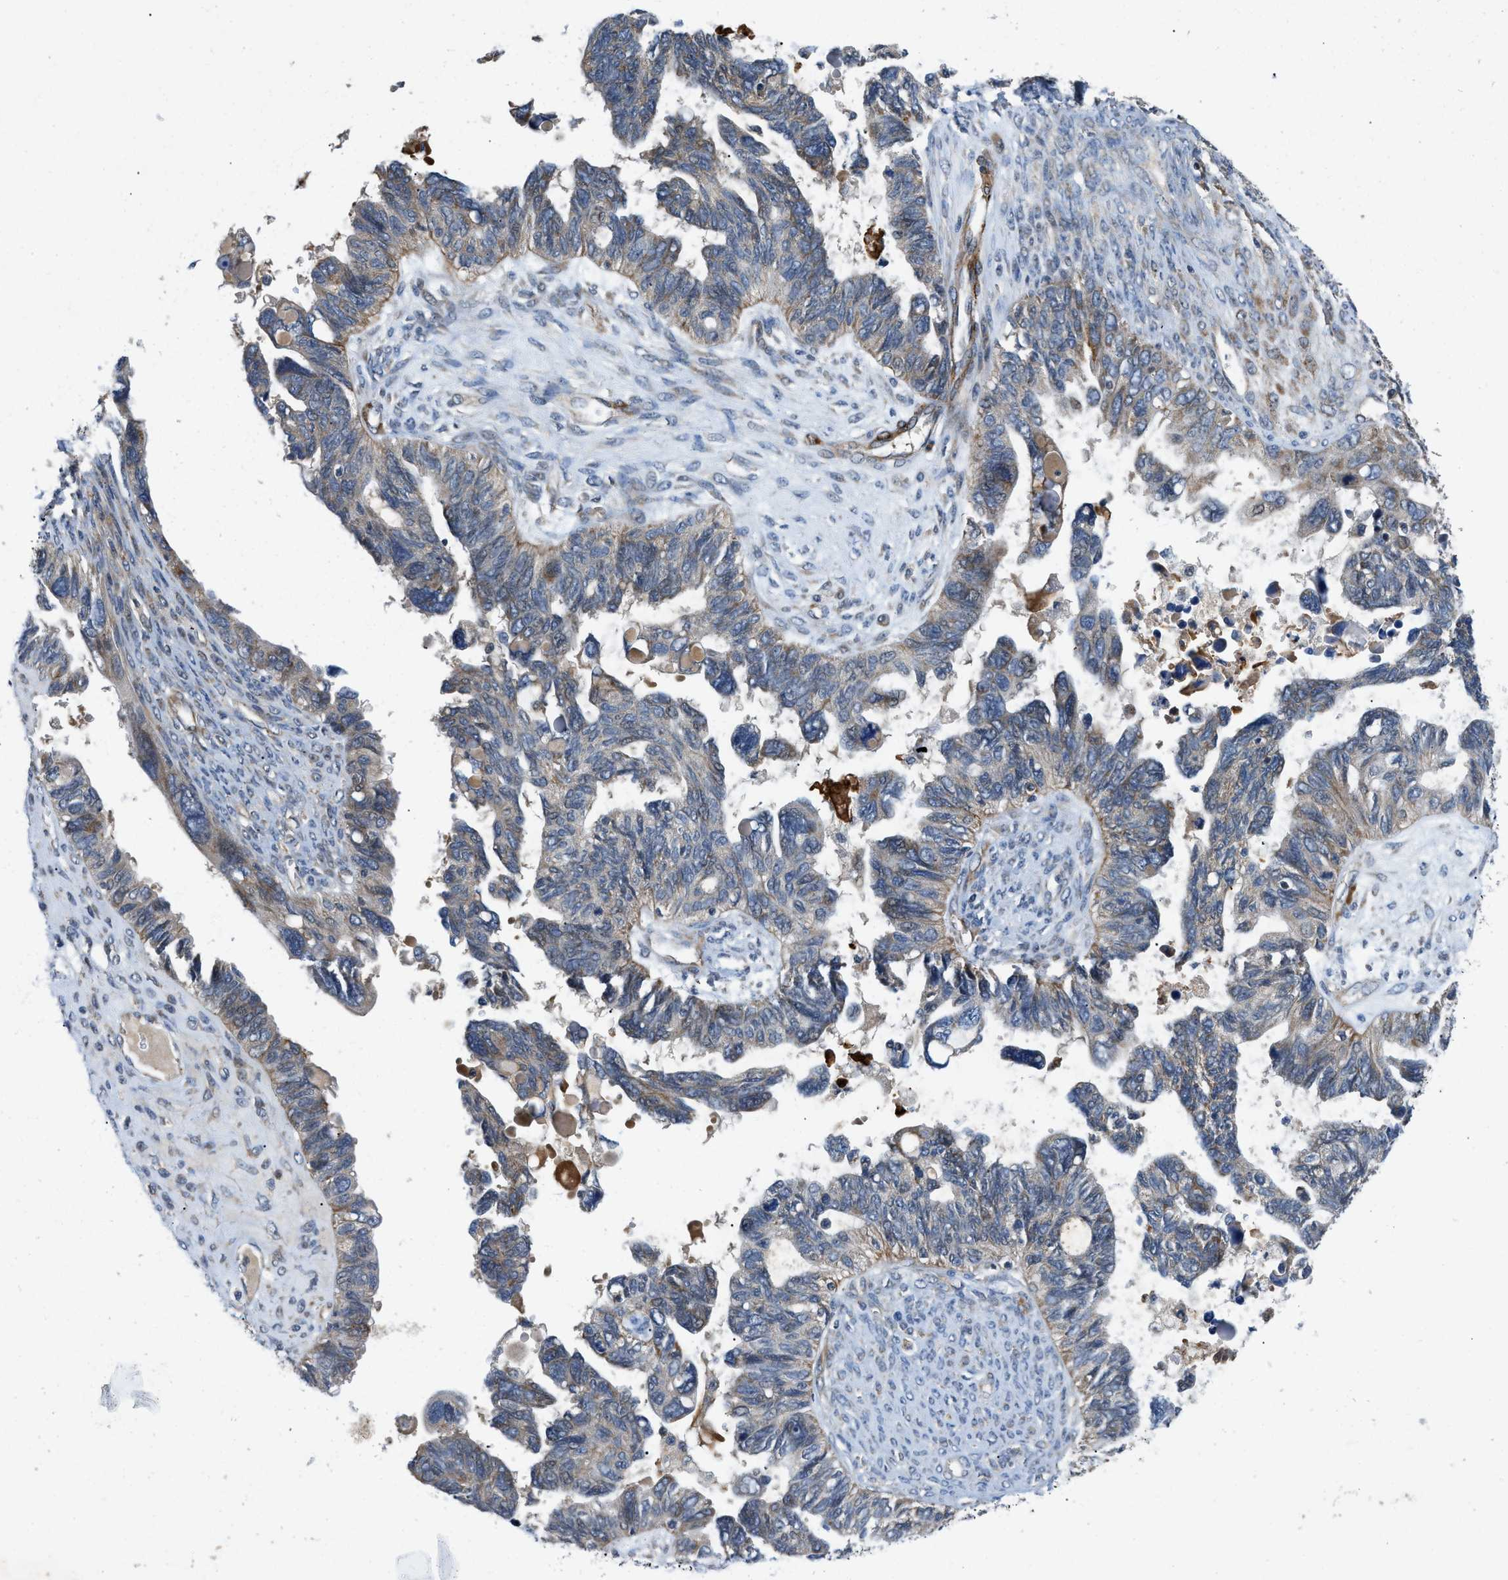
{"staining": {"intensity": "moderate", "quantity": "<25%", "location": "cytoplasmic/membranous"}, "tissue": "ovarian cancer", "cell_type": "Tumor cells", "image_type": "cancer", "snomed": [{"axis": "morphology", "description": "Cystadenocarcinoma, serous, NOS"}, {"axis": "topography", "description": "Ovary"}], "caption": "This photomicrograph reveals immunohistochemistry staining of human ovarian cancer, with low moderate cytoplasmic/membranous staining in approximately <25% of tumor cells.", "gene": "ZNF599", "patient": {"sex": "female", "age": 79}}